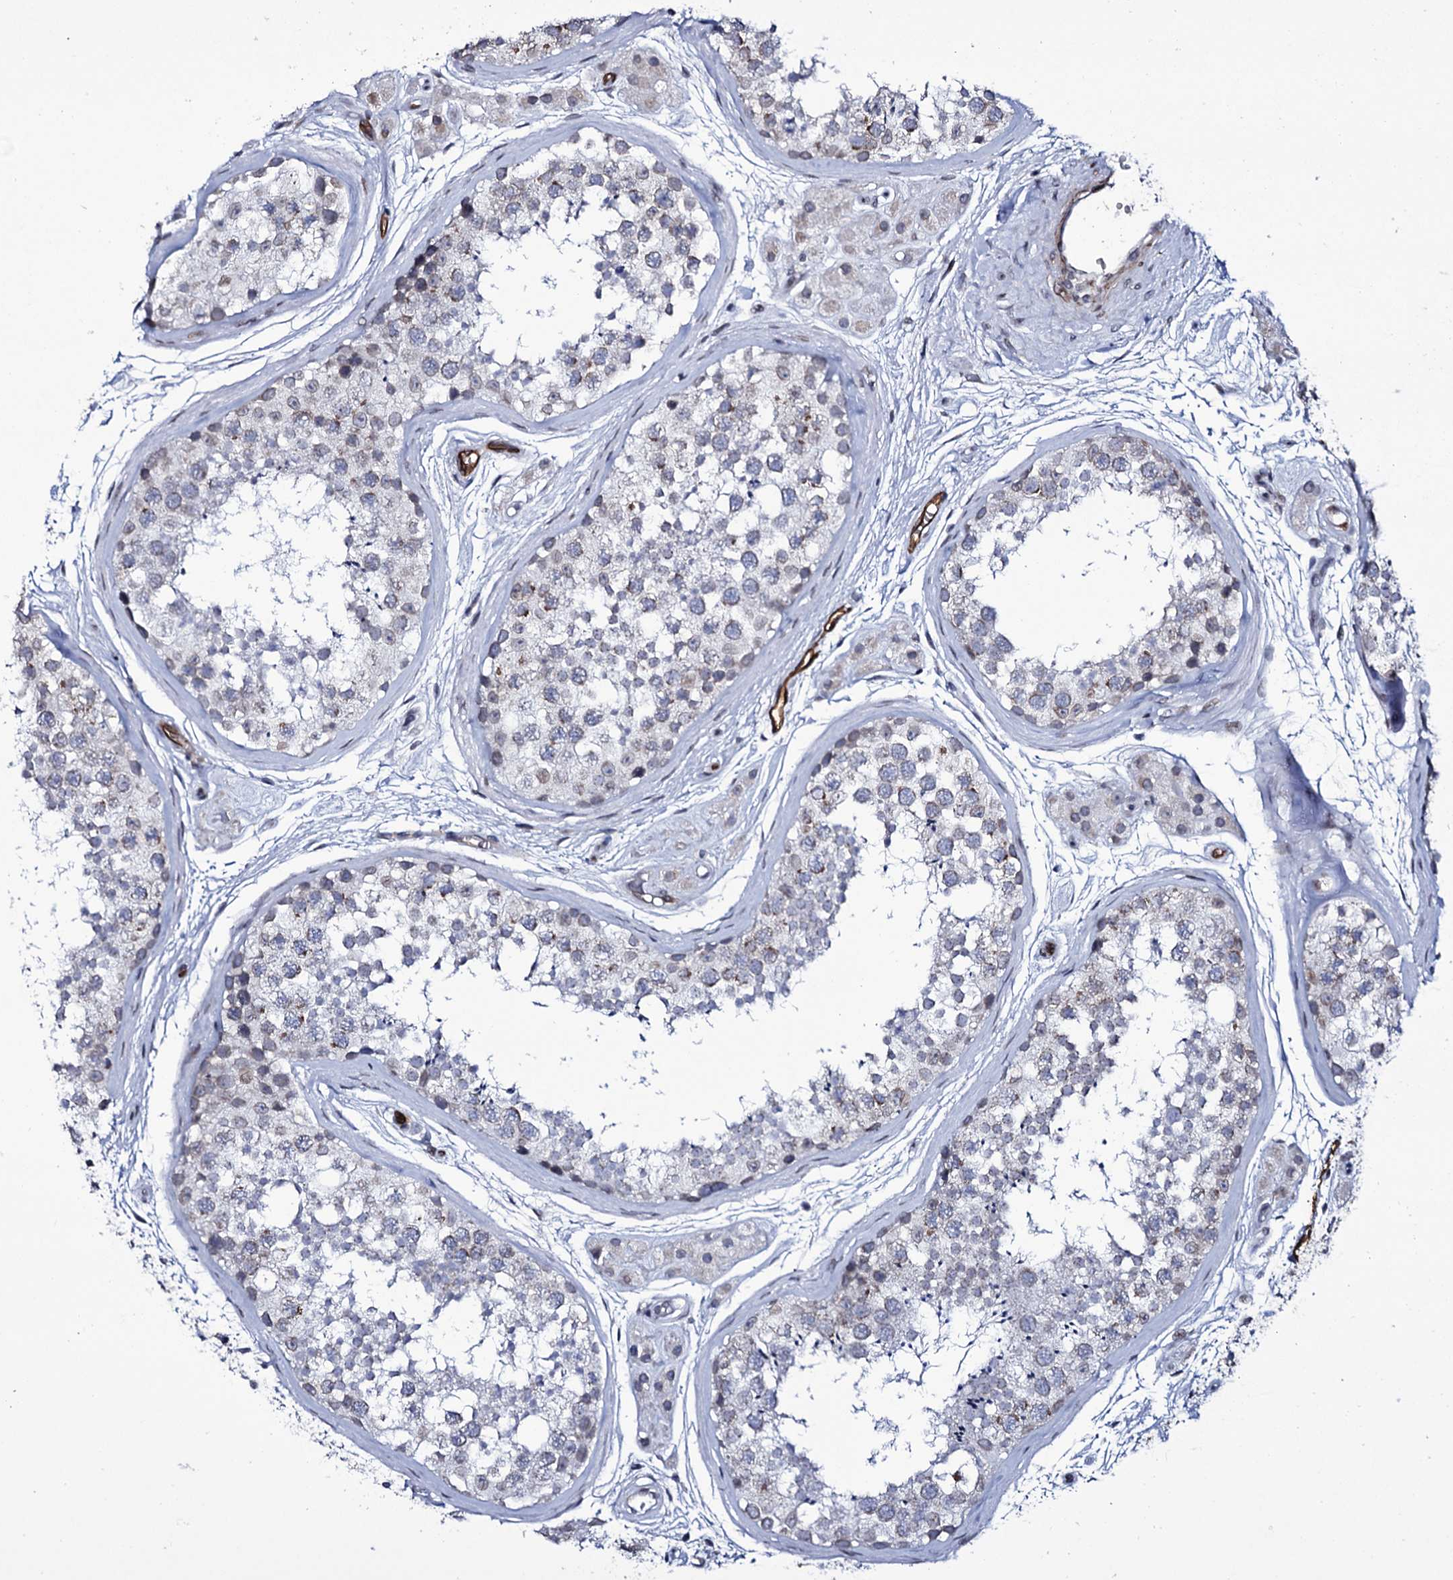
{"staining": {"intensity": "weak", "quantity": "<25%", "location": "cytoplasmic/membranous"}, "tissue": "testis", "cell_type": "Cells in seminiferous ducts", "image_type": "normal", "snomed": [{"axis": "morphology", "description": "Normal tissue, NOS"}, {"axis": "topography", "description": "Testis"}], "caption": "Immunohistochemistry micrograph of benign human testis stained for a protein (brown), which shows no positivity in cells in seminiferous ducts.", "gene": "ZC3H12C", "patient": {"sex": "male", "age": 56}}